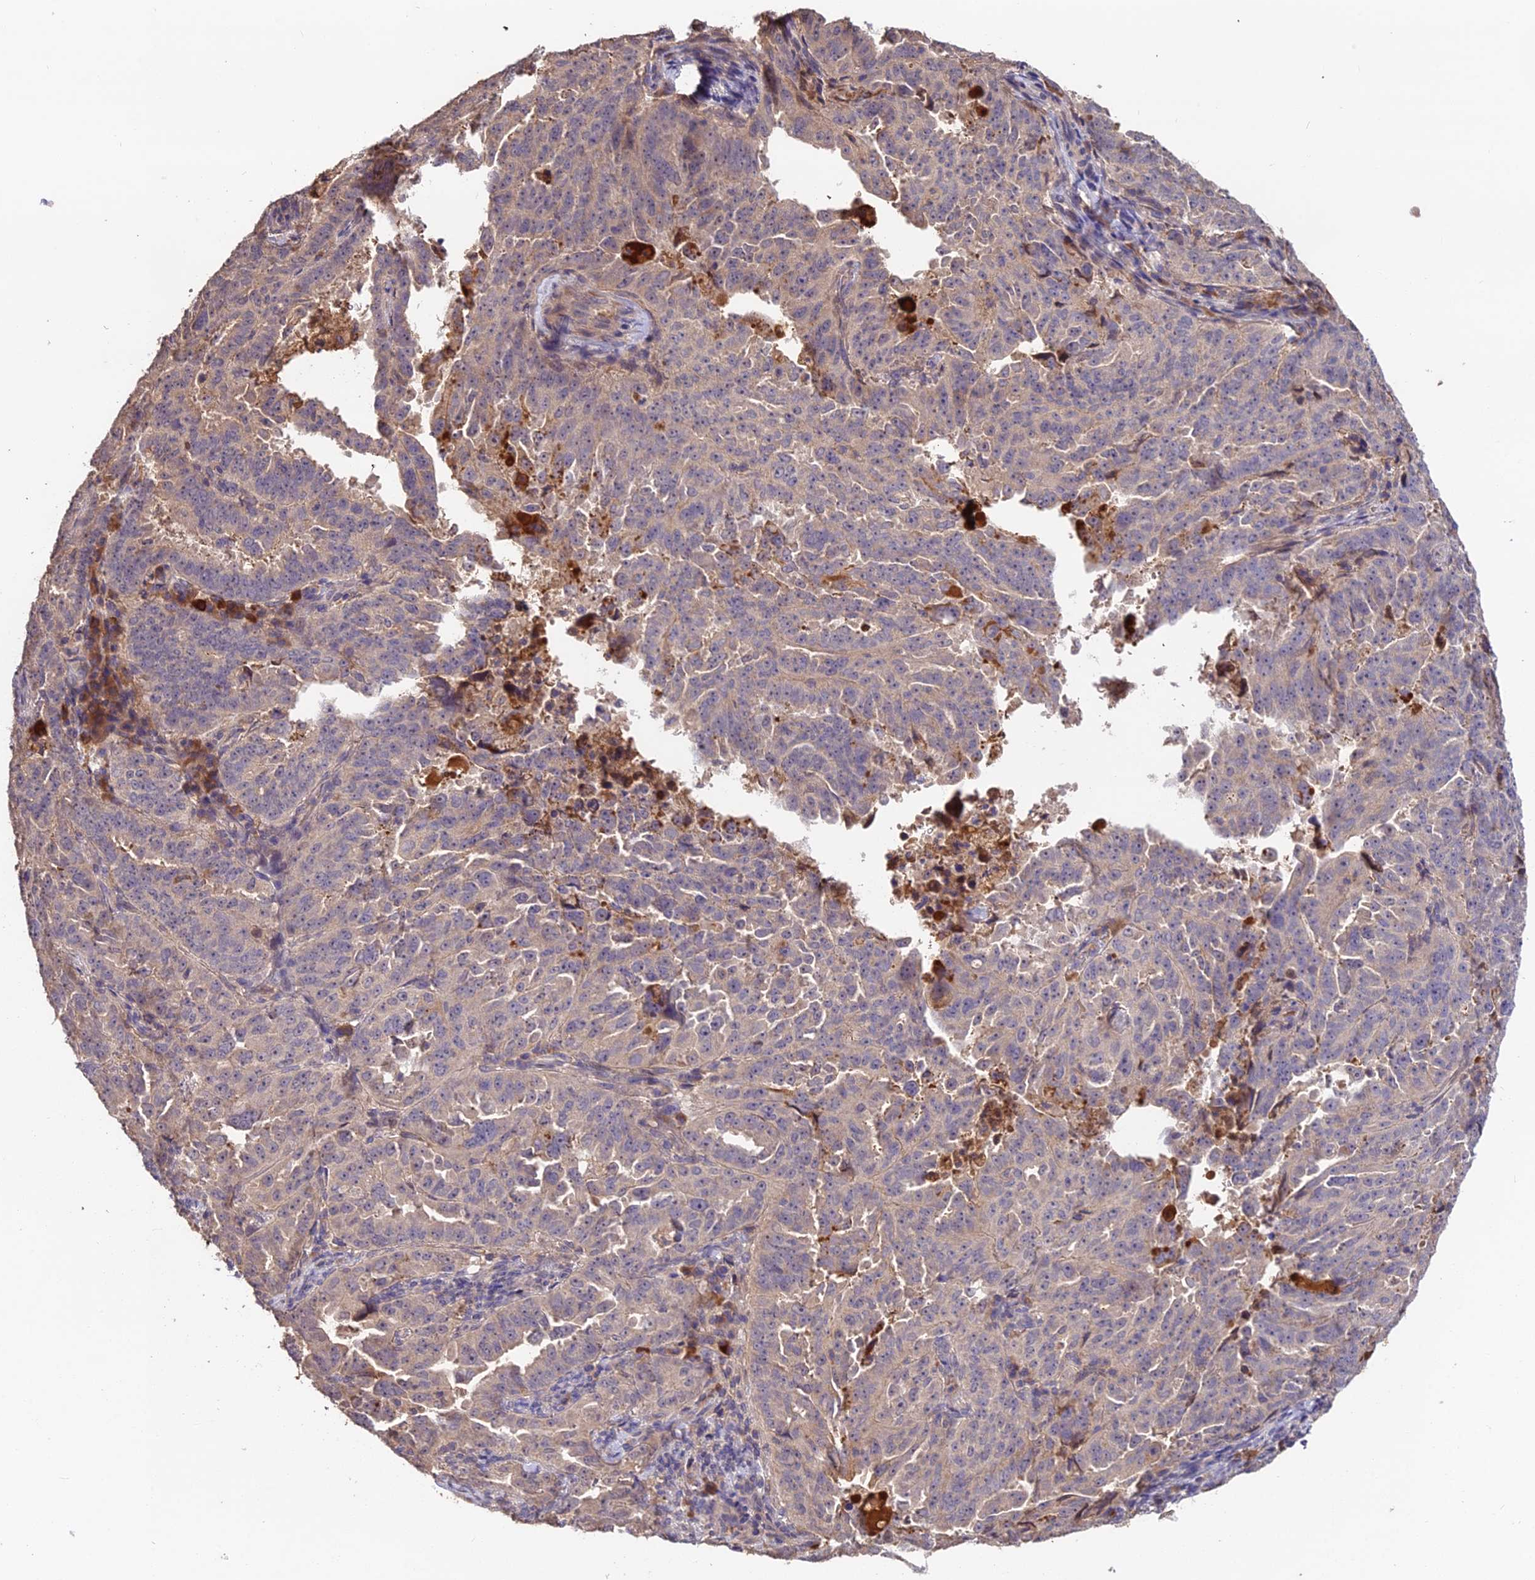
{"staining": {"intensity": "weak", "quantity": "<25%", "location": "cytoplasmic/membranous"}, "tissue": "endometrial cancer", "cell_type": "Tumor cells", "image_type": "cancer", "snomed": [{"axis": "morphology", "description": "Adenocarcinoma, NOS"}, {"axis": "topography", "description": "Endometrium"}], "caption": "Tumor cells are negative for protein expression in human endometrial cancer (adenocarcinoma).", "gene": "KCTD16", "patient": {"sex": "female", "age": 65}}